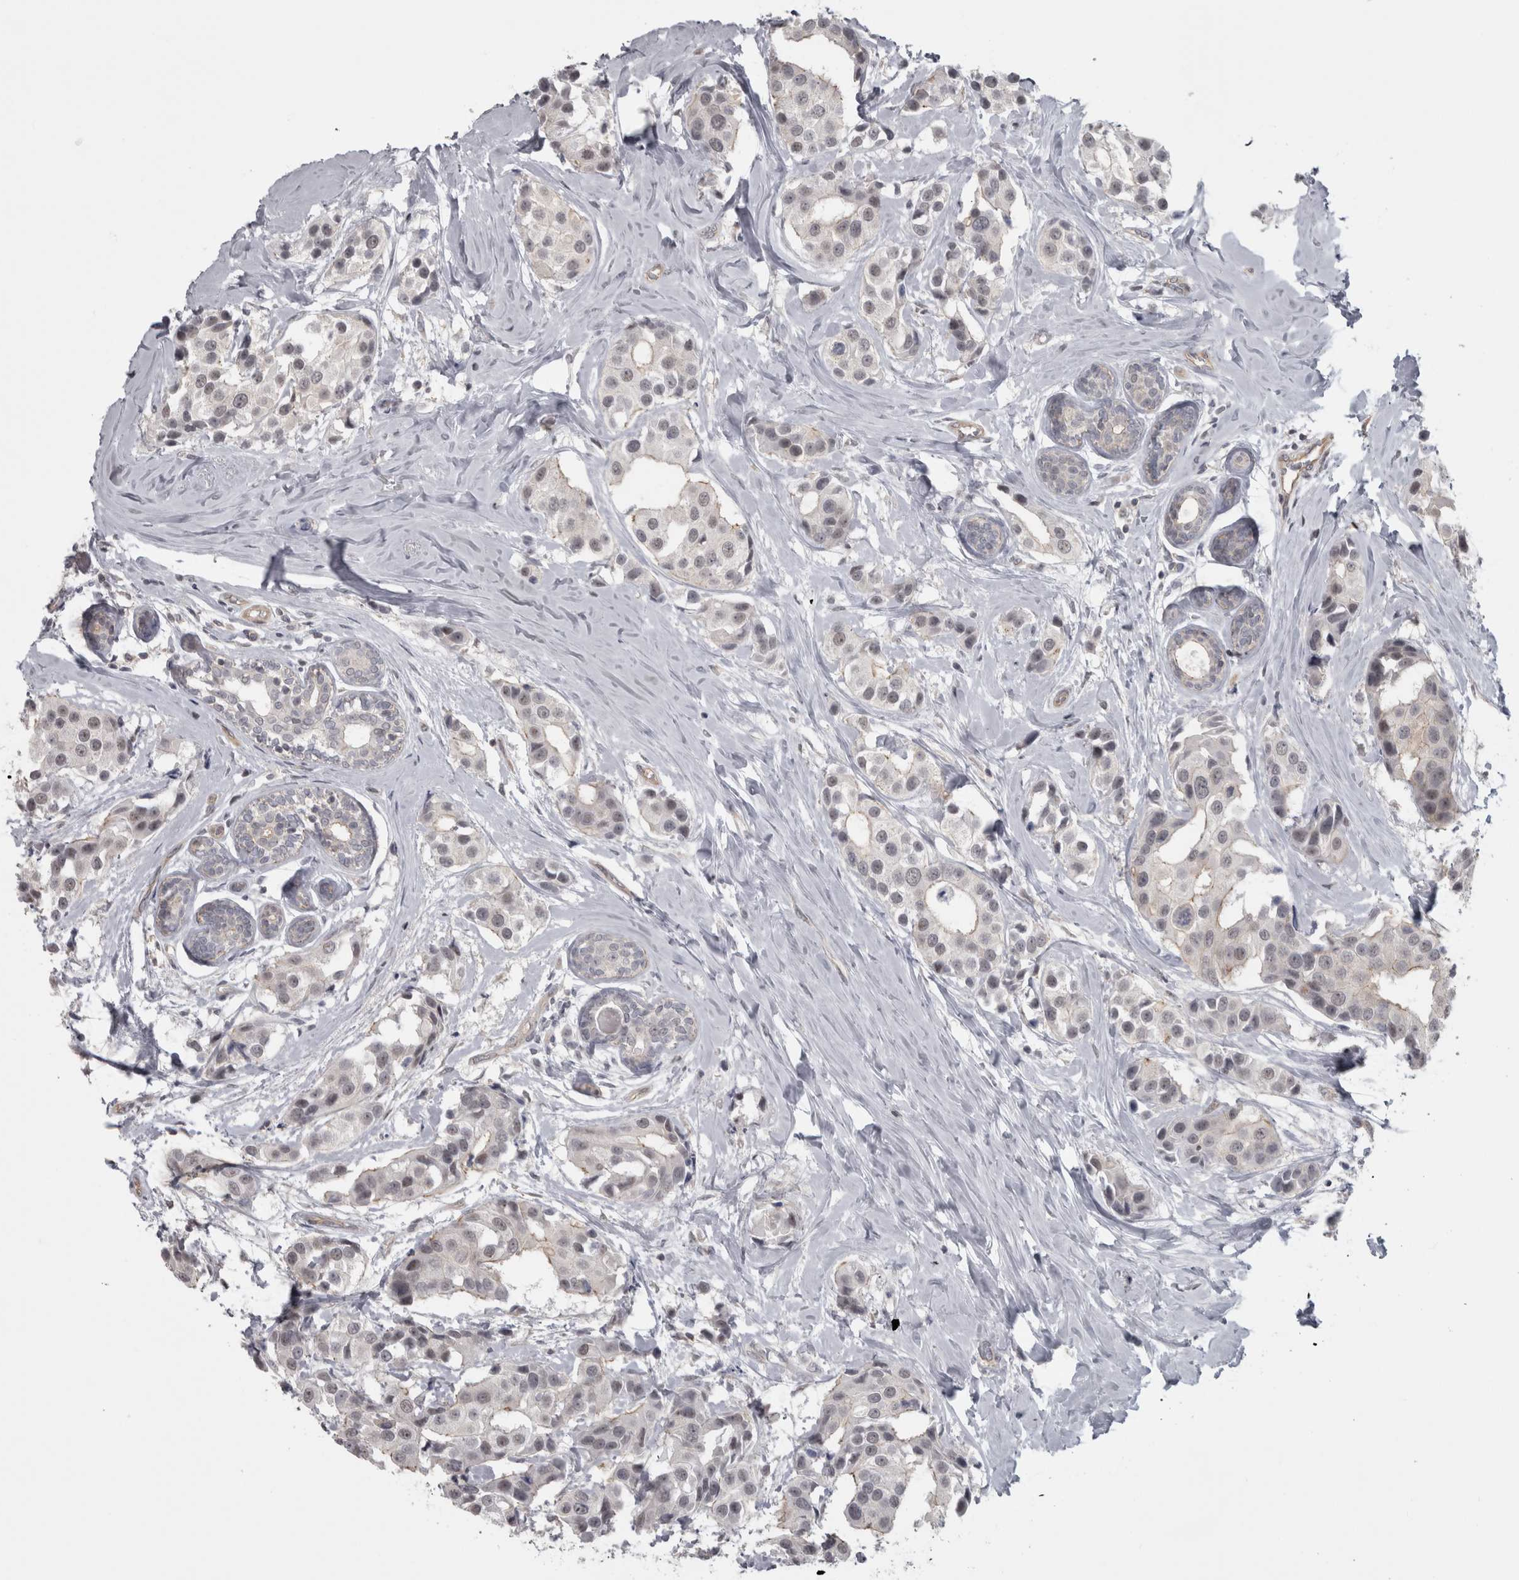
{"staining": {"intensity": "weak", "quantity": "<25%", "location": "cytoplasmic/membranous"}, "tissue": "breast cancer", "cell_type": "Tumor cells", "image_type": "cancer", "snomed": [{"axis": "morphology", "description": "Normal tissue, NOS"}, {"axis": "morphology", "description": "Duct carcinoma"}, {"axis": "topography", "description": "Breast"}], "caption": "This is an IHC image of breast infiltrating ductal carcinoma. There is no expression in tumor cells.", "gene": "PPP1R12B", "patient": {"sex": "female", "age": 39}}